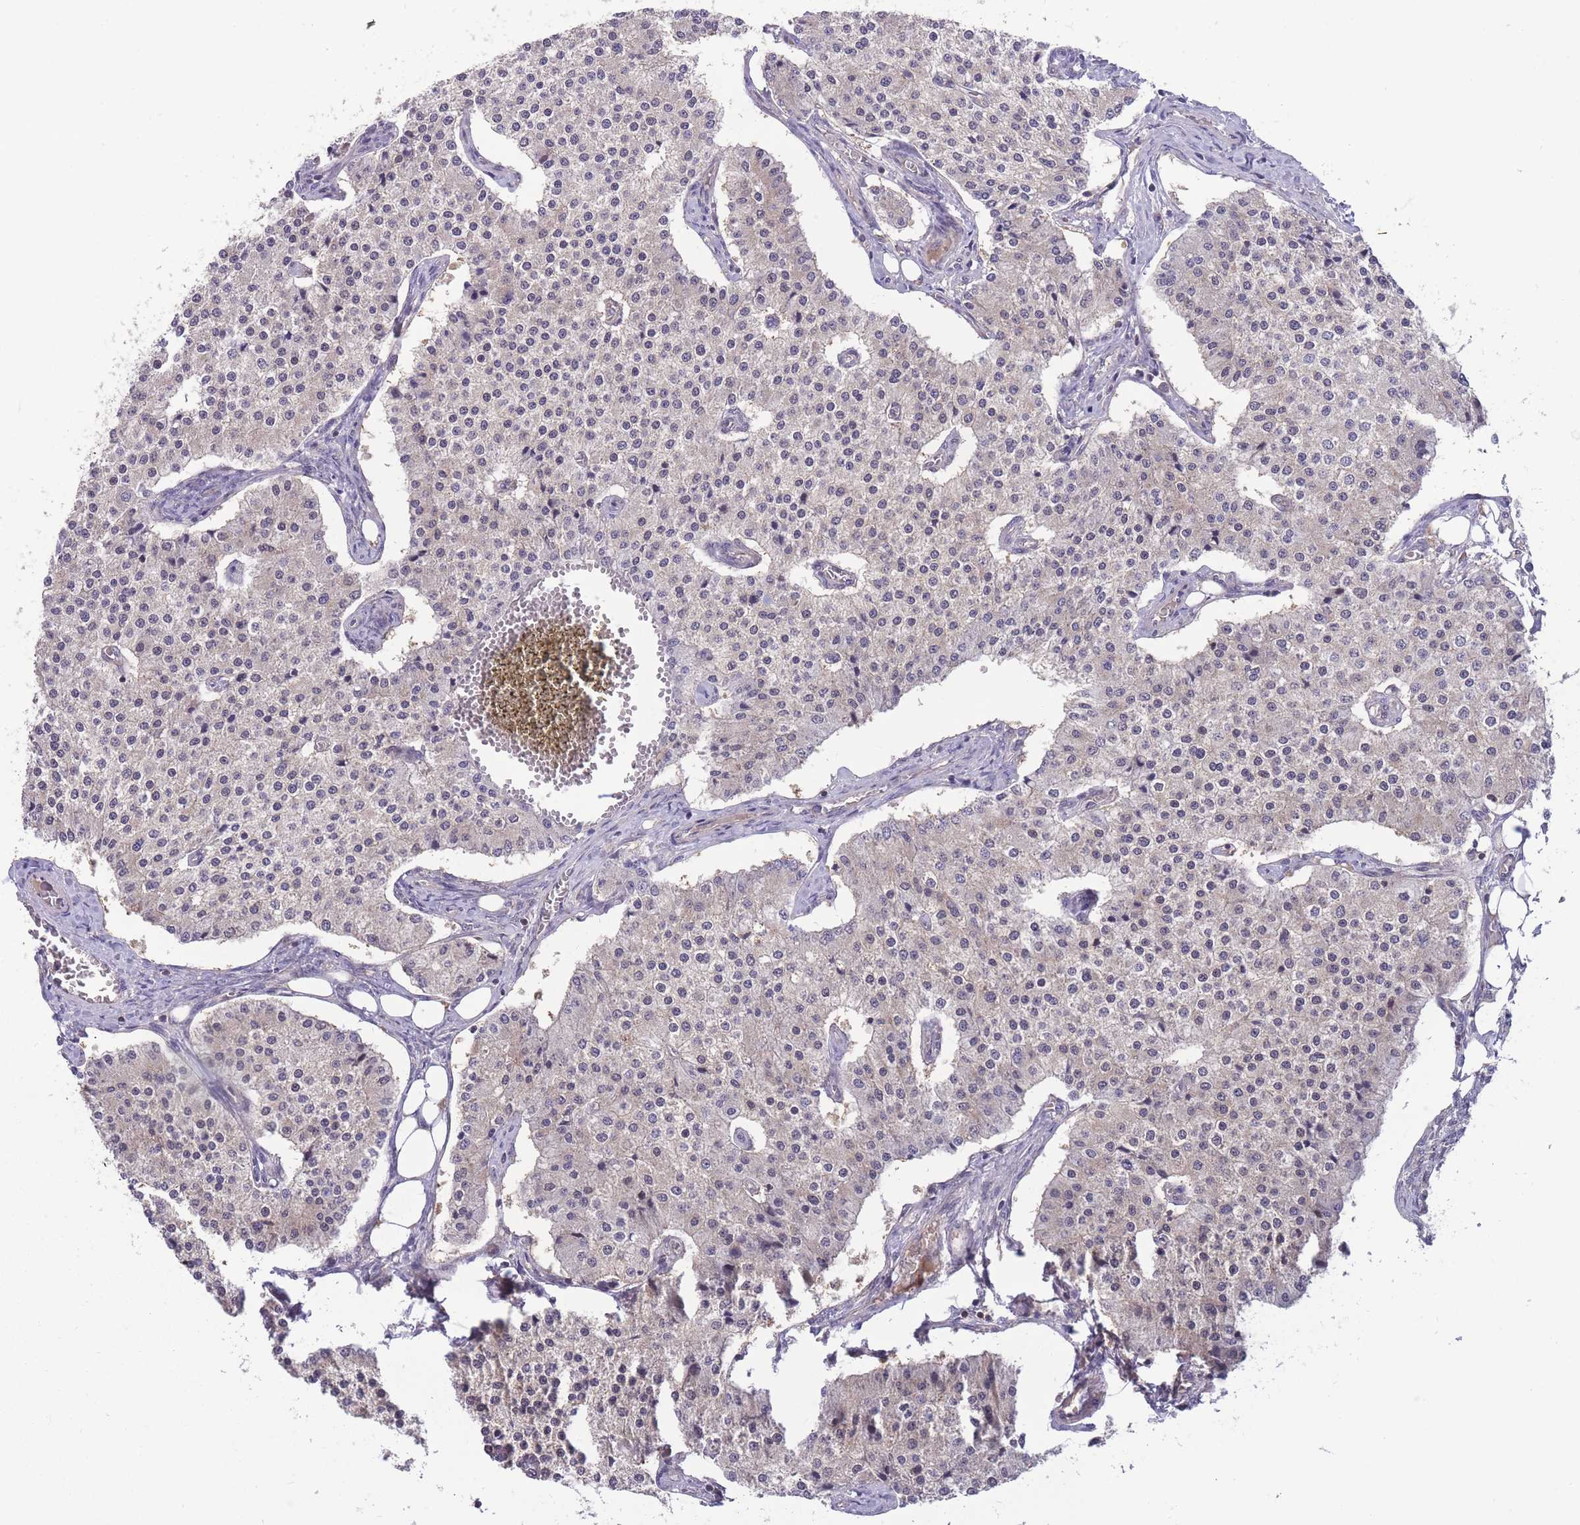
{"staining": {"intensity": "negative", "quantity": "none", "location": "none"}, "tissue": "carcinoid", "cell_type": "Tumor cells", "image_type": "cancer", "snomed": [{"axis": "morphology", "description": "Carcinoid, malignant, NOS"}, {"axis": "topography", "description": "Colon"}], "caption": "Protein analysis of carcinoid displays no significant positivity in tumor cells.", "gene": "UBE2N", "patient": {"sex": "female", "age": 52}}